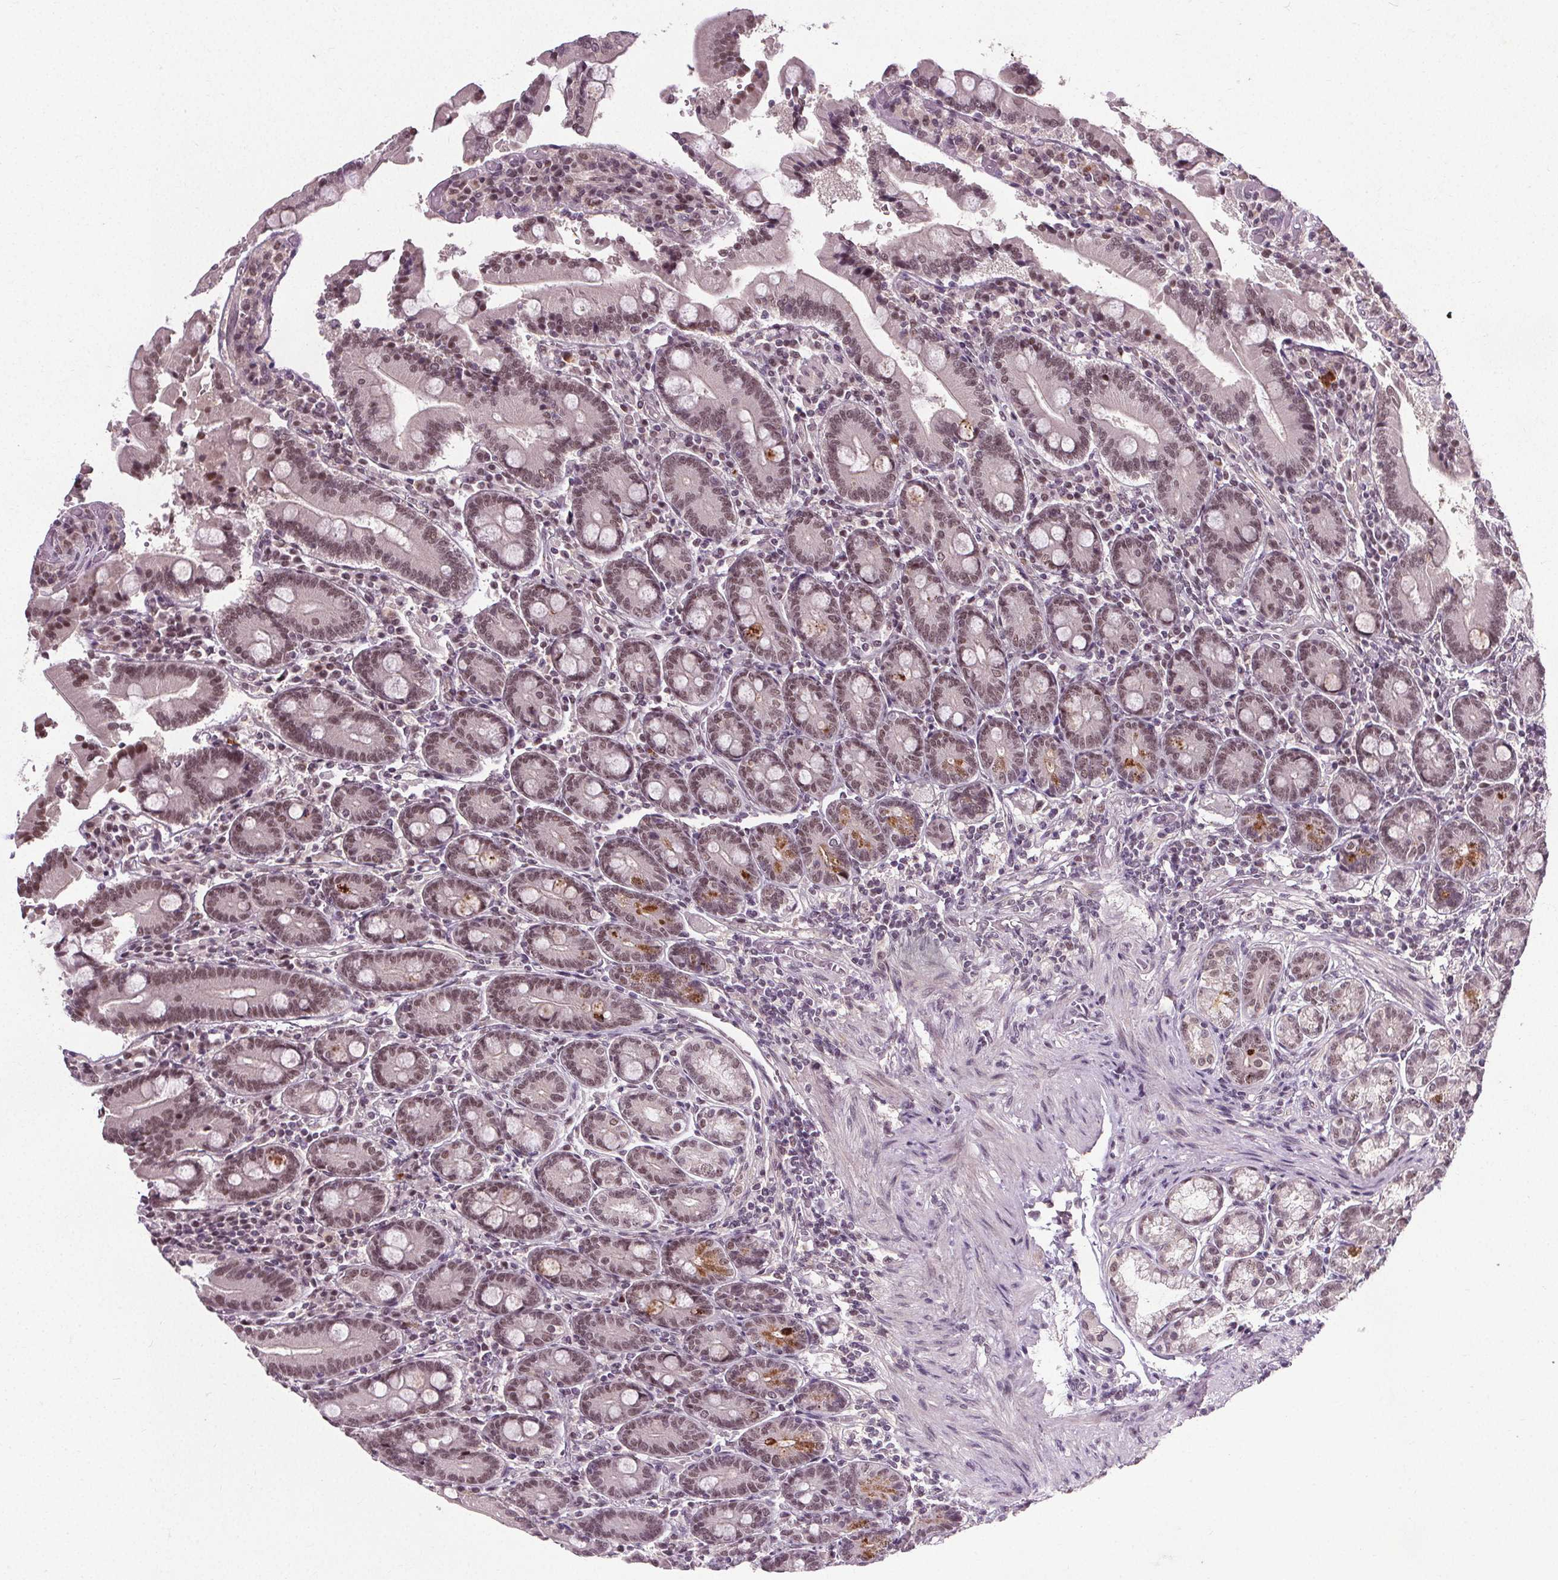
{"staining": {"intensity": "moderate", "quantity": ">75%", "location": "cytoplasmic/membranous,nuclear"}, "tissue": "duodenum", "cell_type": "Glandular cells", "image_type": "normal", "snomed": [{"axis": "morphology", "description": "Normal tissue, NOS"}, {"axis": "topography", "description": "Duodenum"}], "caption": "Duodenum stained with immunohistochemistry (IHC) displays moderate cytoplasmic/membranous,nuclear staining in approximately >75% of glandular cells. The staining is performed using DAB brown chromogen to label protein expression. The nuclei are counter-stained blue using hematoxylin.", "gene": "MED6", "patient": {"sex": "female", "age": 62}}